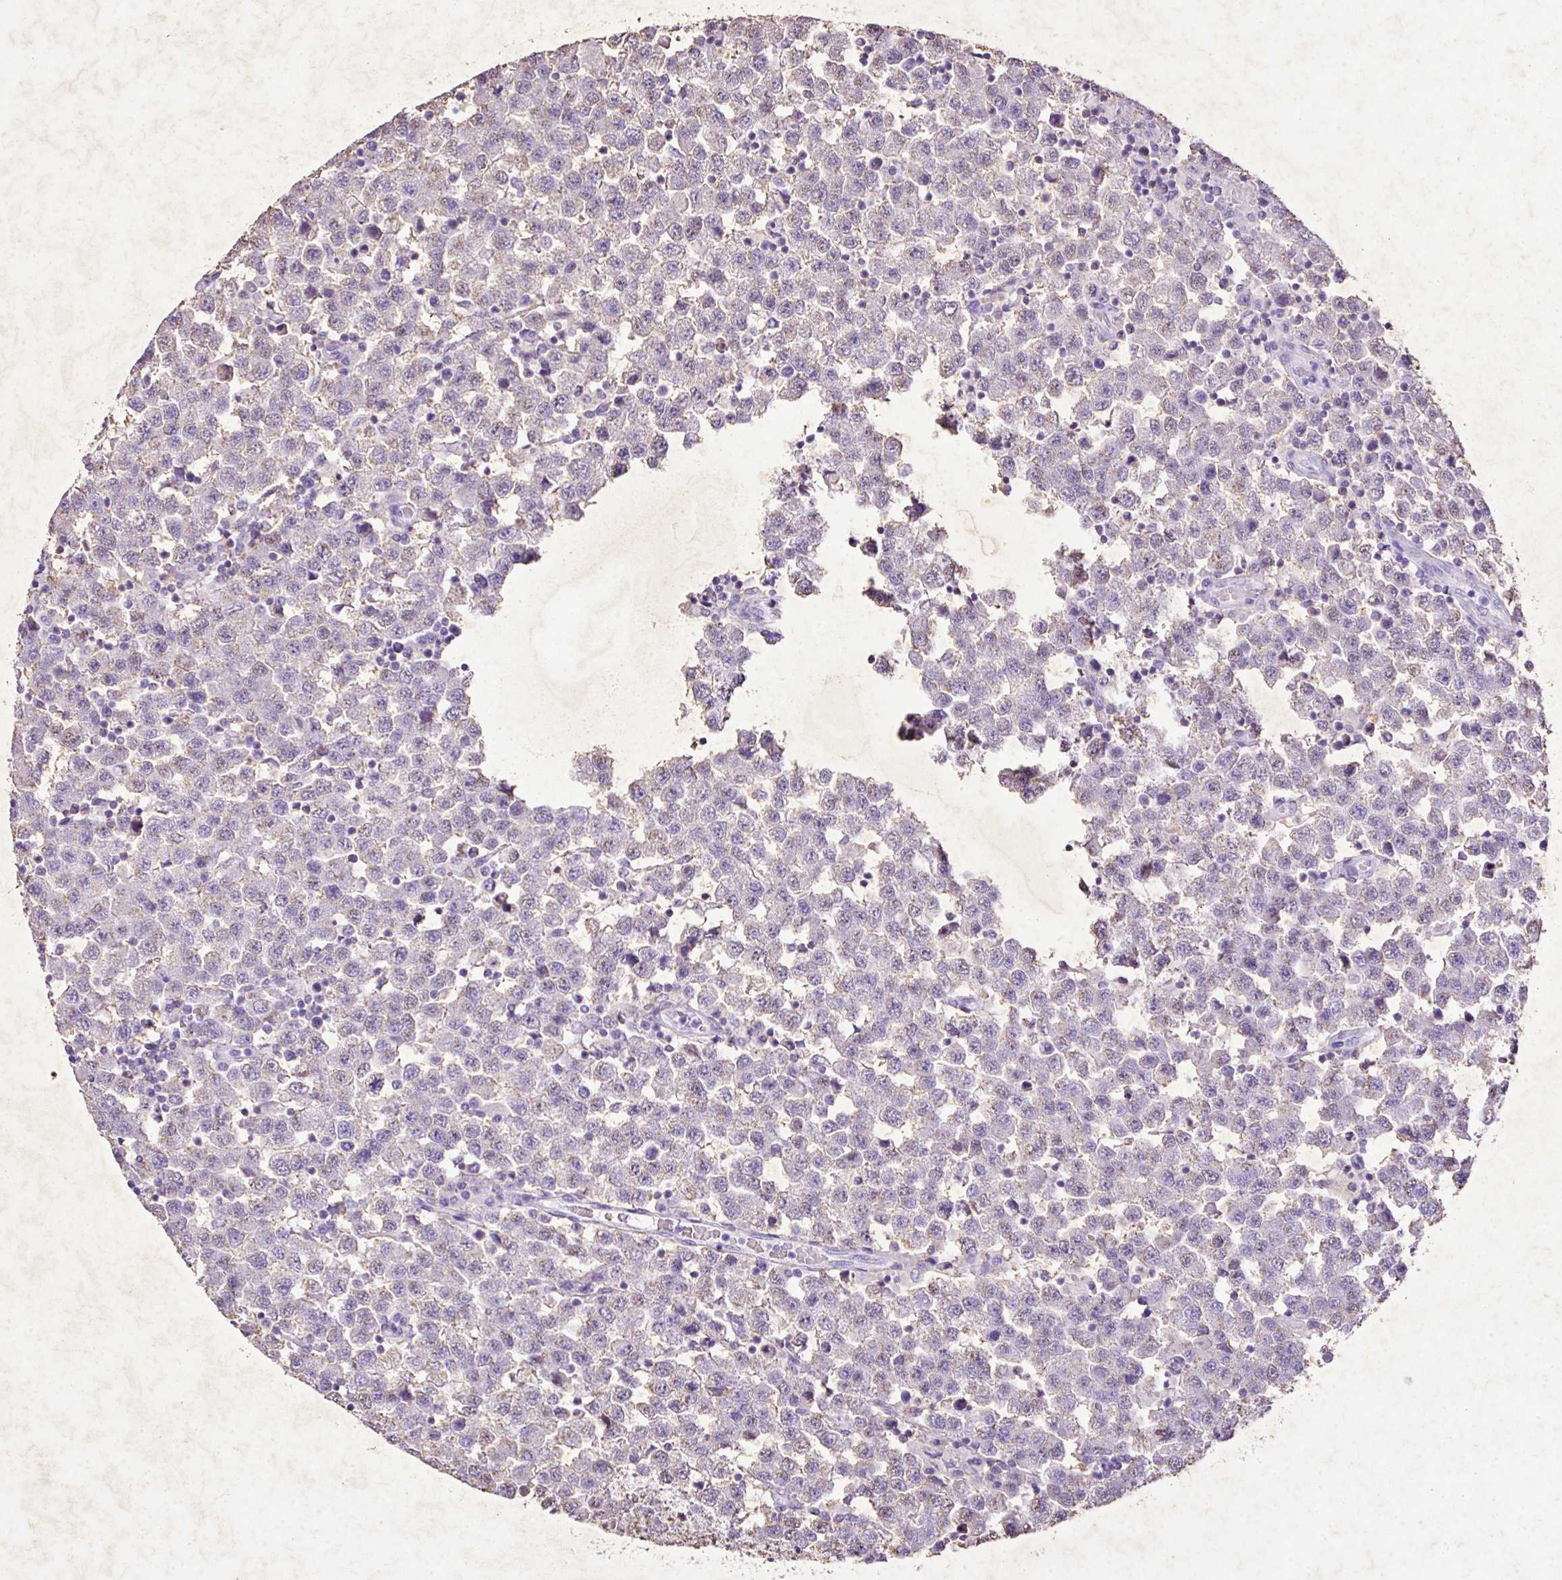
{"staining": {"intensity": "weak", "quantity": "<25%", "location": "cytoplasmic/membranous"}, "tissue": "testis cancer", "cell_type": "Tumor cells", "image_type": "cancer", "snomed": [{"axis": "morphology", "description": "Seminoma, NOS"}, {"axis": "topography", "description": "Testis"}], "caption": "A micrograph of testis cancer (seminoma) stained for a protein shows no brown staining in tumor cells.", "gene": "KCNJ11", "patient": {"sex": "male", "age": 34}}